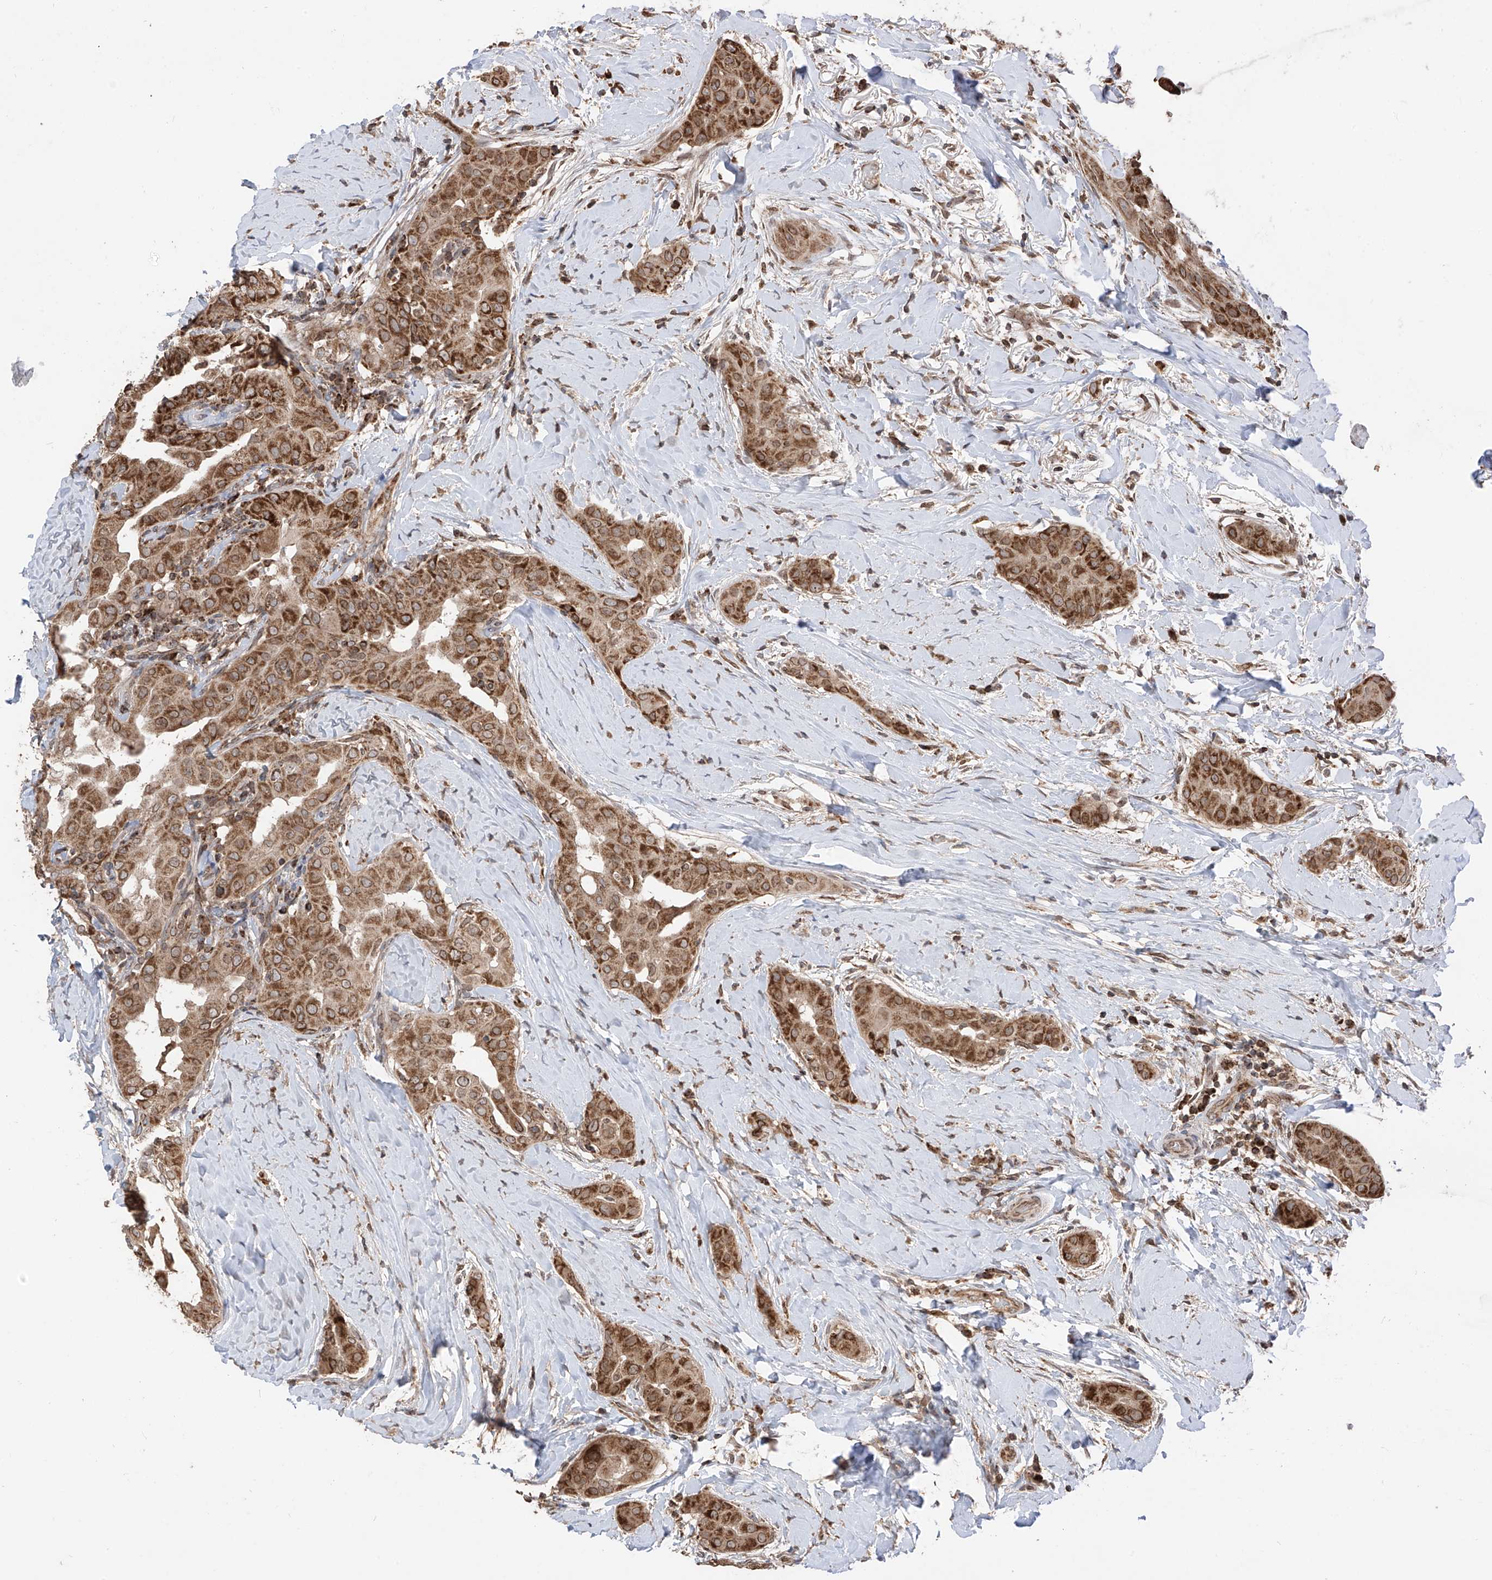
{"staining": {"intensity": "moderate", "quantity": ">75%", "location": "cytoplasmic/membranous"}, "tissue": "thyroid cancer", "cell_type": "Tumor cells", "image_type": "cancer", "snomed": [{"axis": "morphology", "description": "Papillary adenocarcinoma, NOS"}, {"axis": "topography", "description": "Thyroid gland"}], "caption": "Thyroid cancer (papillary adenocarcinoma) was stained to show a protein in brown. There is medium levels of moderate cytoplasmic/membranous staining in approximately >75% of tumor cells.", "gene": "AHCTF1", "patient": {"sex": "male", "age": 33}}